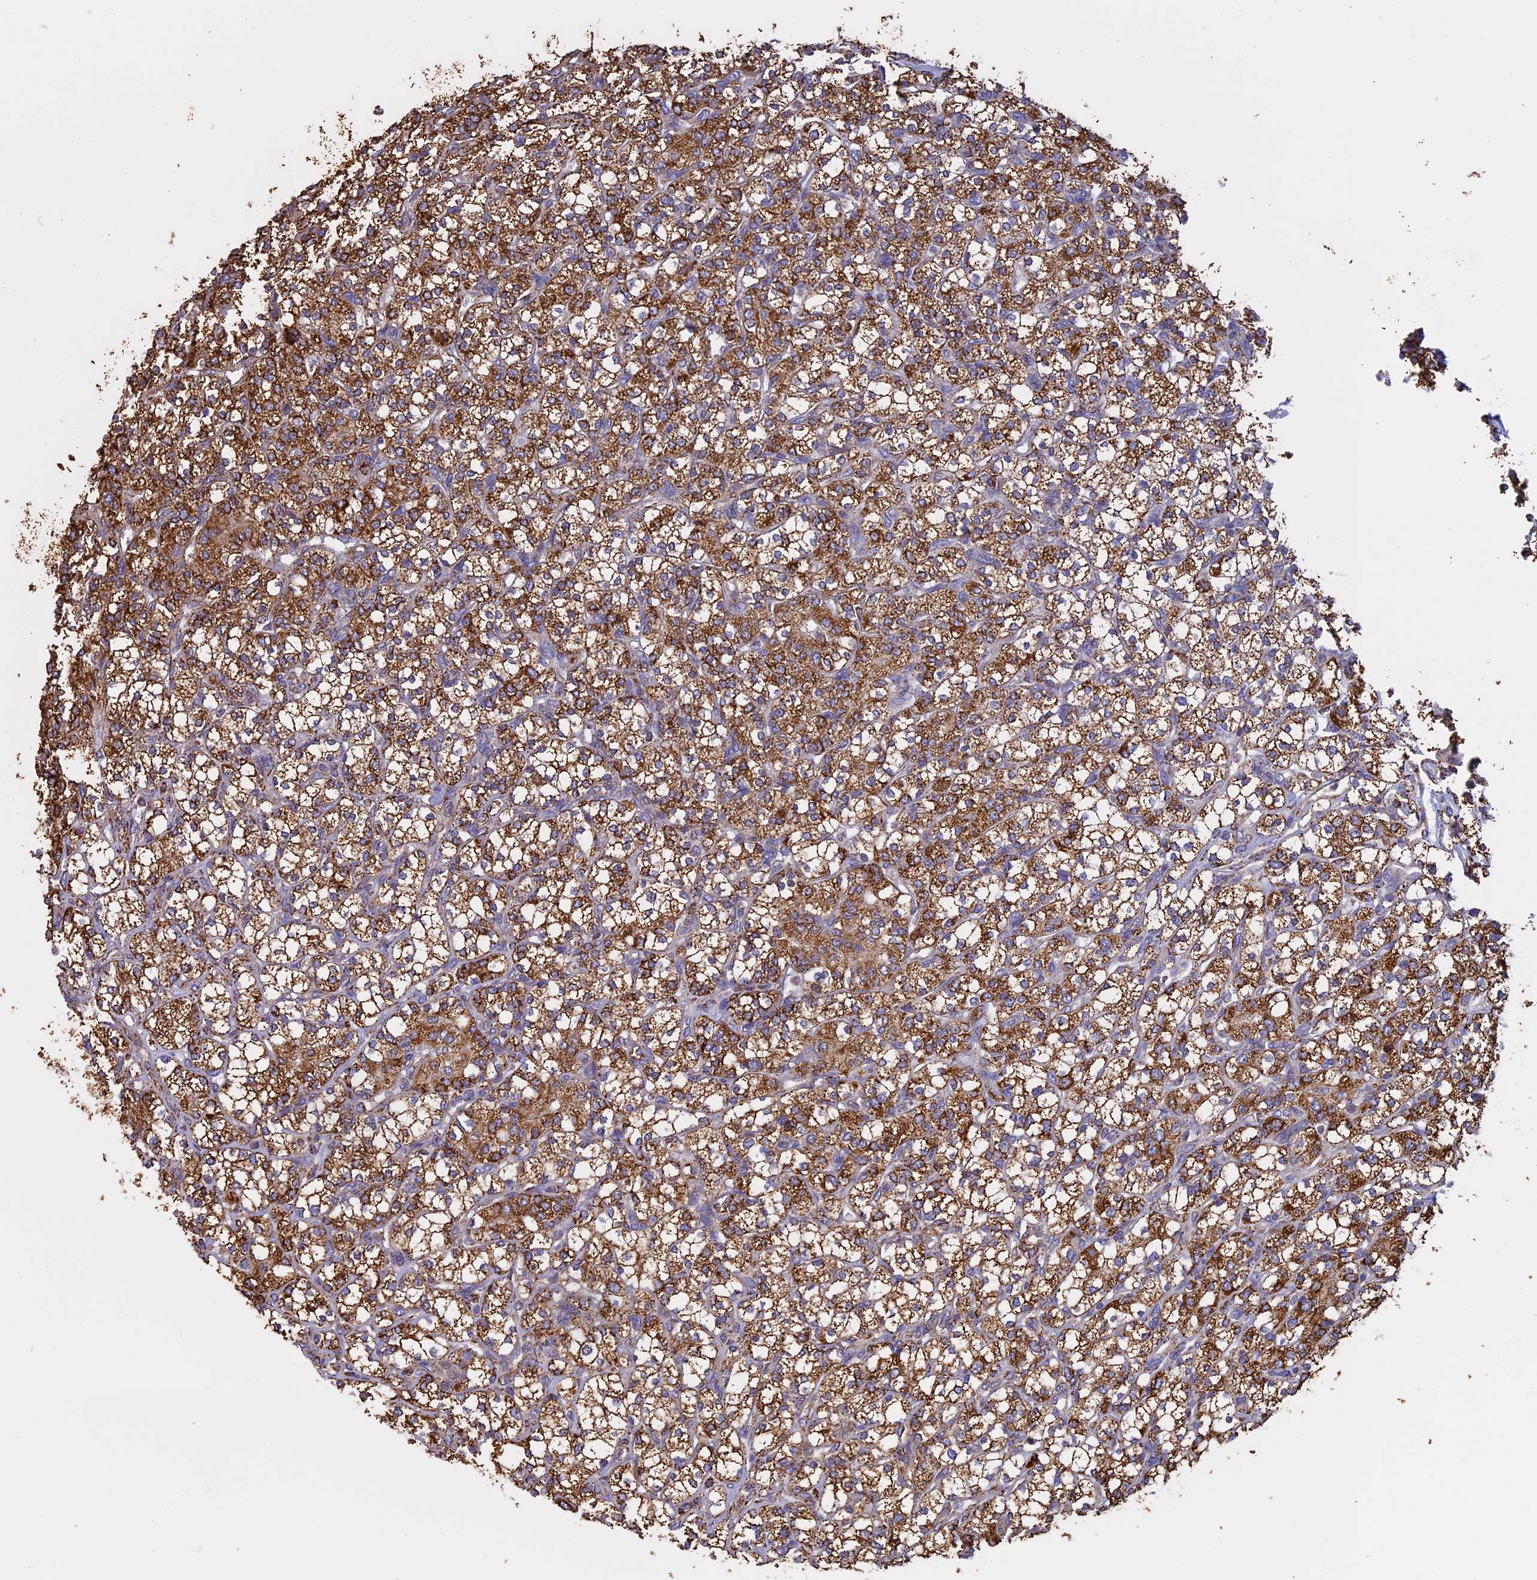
{"staining": {"intensity": "moderate", "quantity": ">75%", "location": "cytoplasmic/membranous"}, "tissue": "renal cancer", "cell_type": "Tumor cells", "image_type": "cancer", "snomed": [{"axis": "morphology", "description": "Adenocarcinoma, NOS"}, {"axis": "topography", "description": "Kidney"}], "caption": "Renal cancer (adenocarcinoma) stained for a protein (brown) displays moderate cytoplasmic/membranous positive positivity in about >75% of tumor cells.", "gene": "KCNG1", "patient": {"sex": "male", "age": 77}}